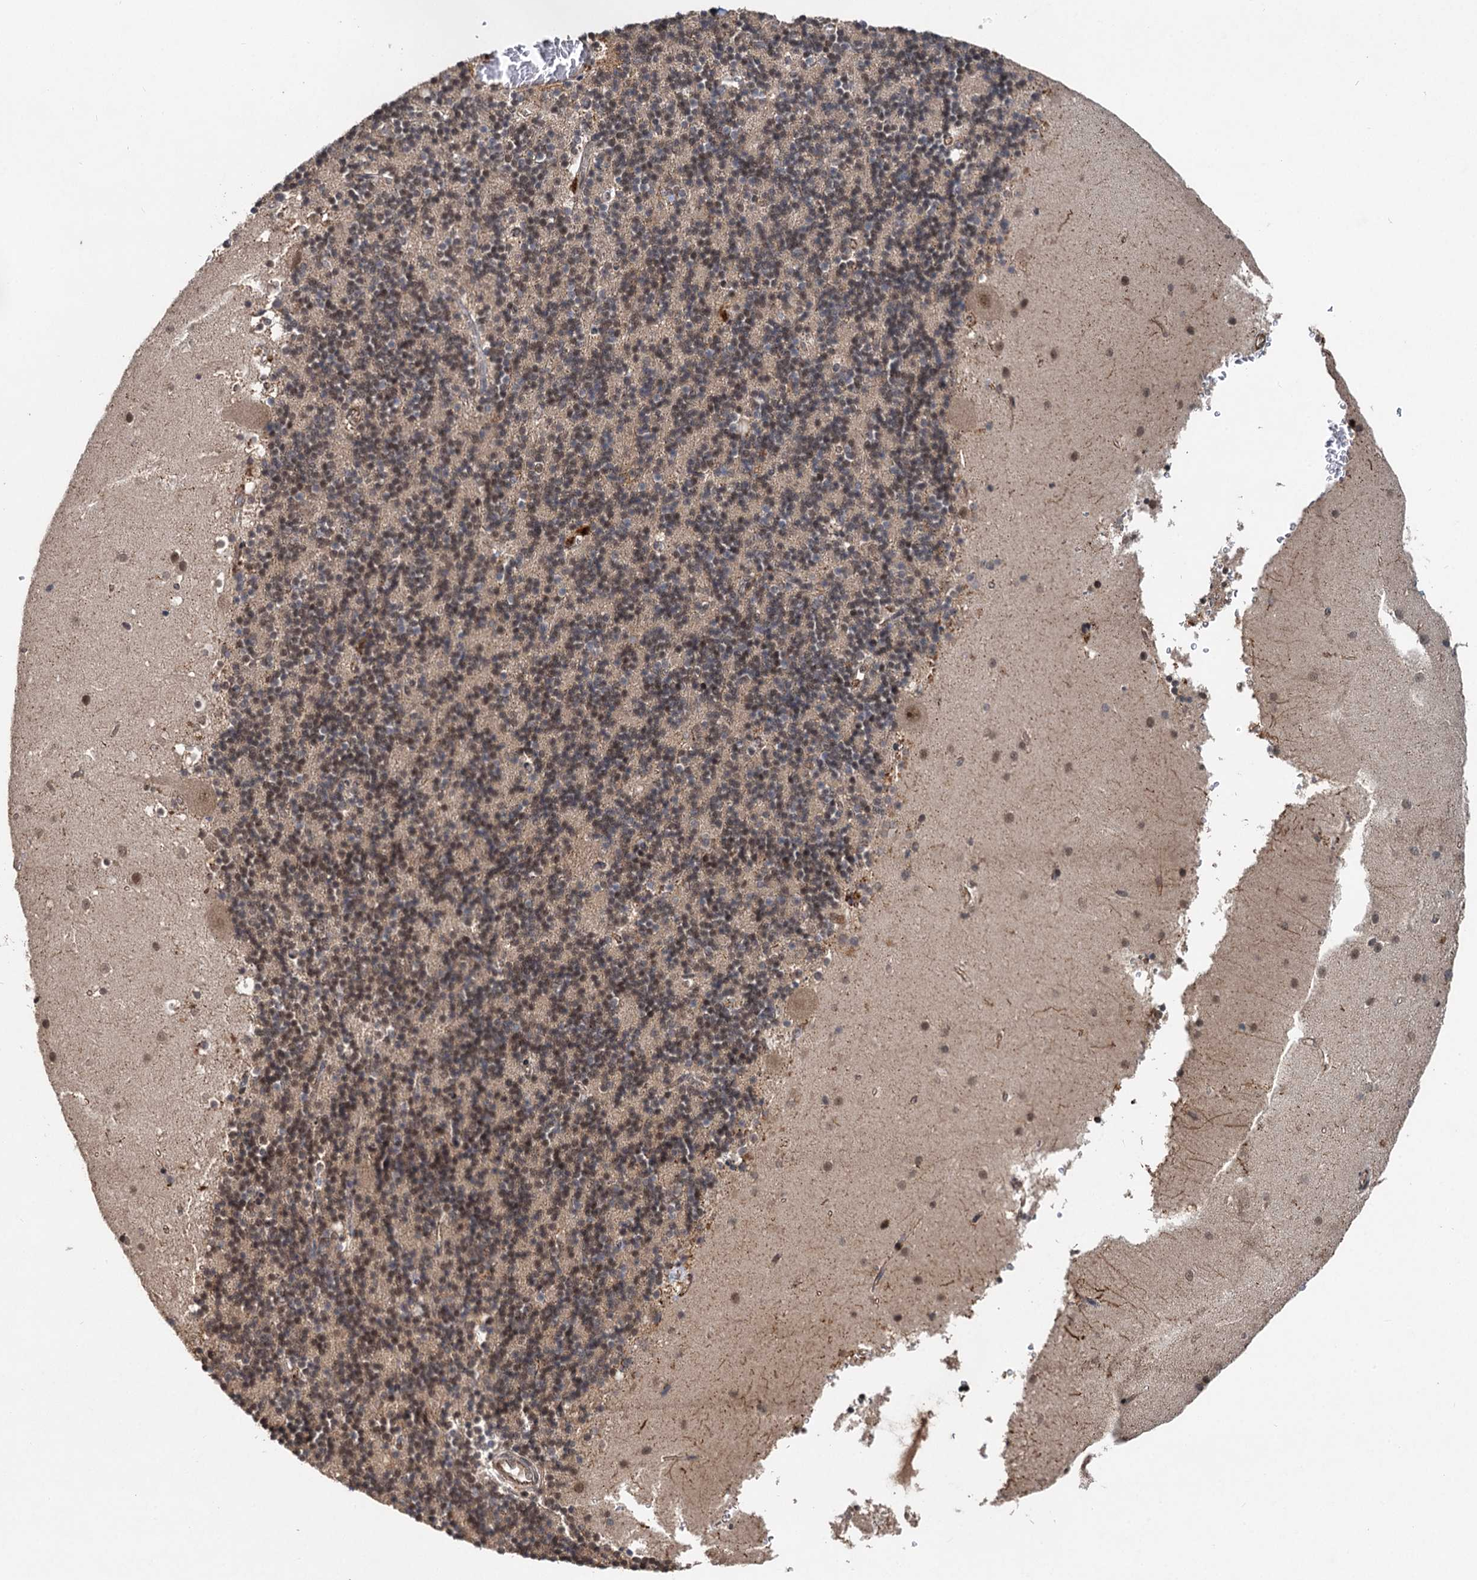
{"staining": {"intensity": "moderate", "quantity": ">75%", "location": "cytoplasmic/membranous,nuclear"}, "tissue": "cerebellum", "cell_type": "Cells in granular layer", "image_type": "normal", "snomed": [{"axis": "morphology", "description": "Normal tissue, NOS"}, {"axis": "topography", "description": "Cerebellum"}], "caption": "Protein positivity by IHC displays moderate cytoplasmic/membranous,nuclear staining in approximately >75% of cells in granular layer in normal cerebellum. Immunohistochemistry (ihc) stains the protein in brown and the nuclei are stained blue.", "gene": "RITA1", "patient": {"sex": "male", "age": 54}}